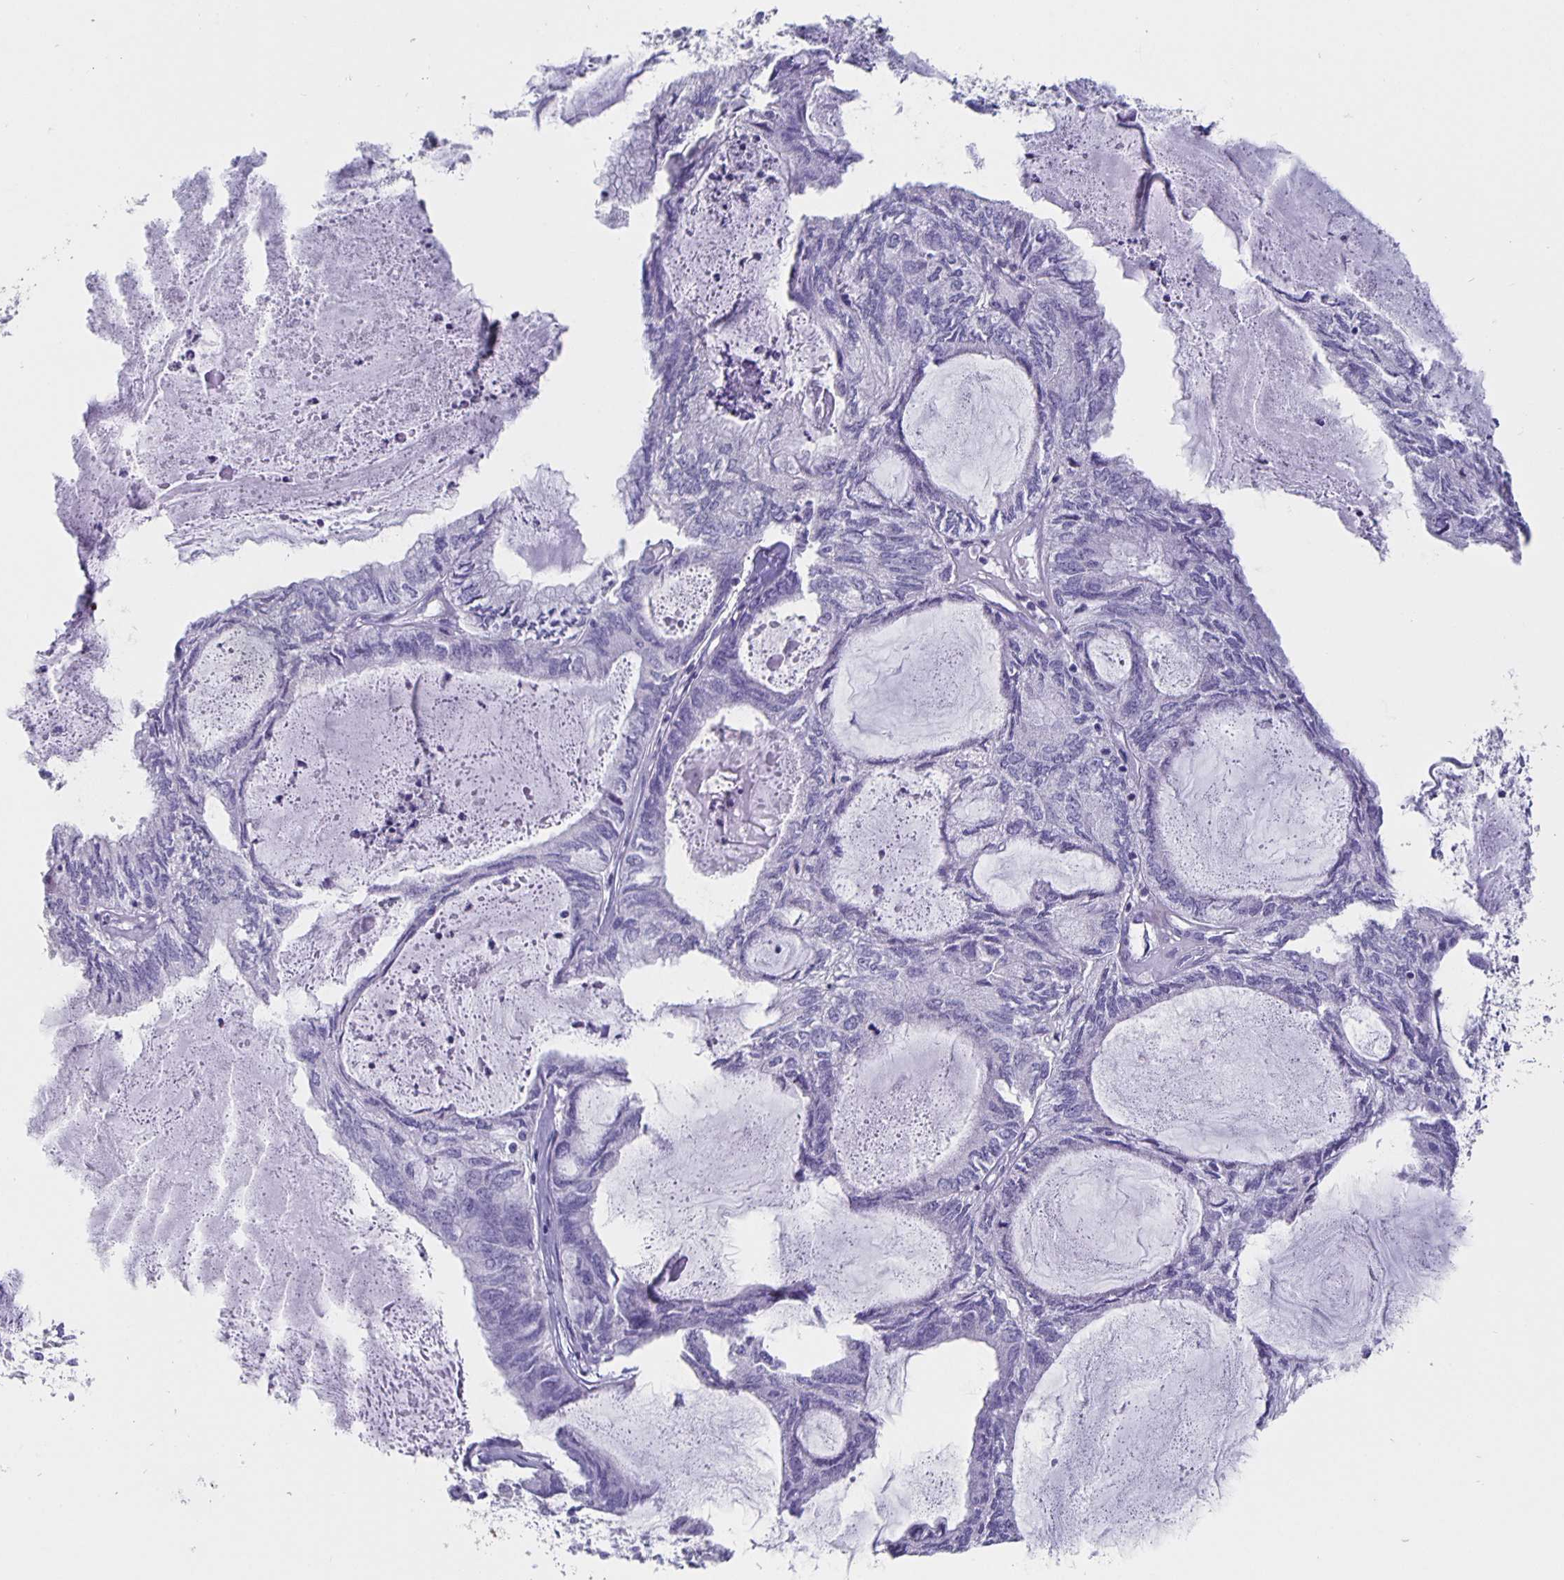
{"staining": {"intensity": "negative", "quantity": "none", "location": "none"}, "tissue": "endometrial cancer", "cell_type": "Tumor cells", "image_type": "cancer", "snomed": [{"axis": "morphology", "description": "Adenocarcinoma, NOS"}, {"axis": "topography", "description": "Endometrium"}], "caption": "There is no significant positivity in tumor cells of endometrial adenocarcinoma. The staining was performed using DAB to visualize the protein expression in brown, while the nuclei were stained in blue with hematoxylin (Magnification: 20x).", "gene": "SATB2", "patient": {"sex": "female", "age": 80}}